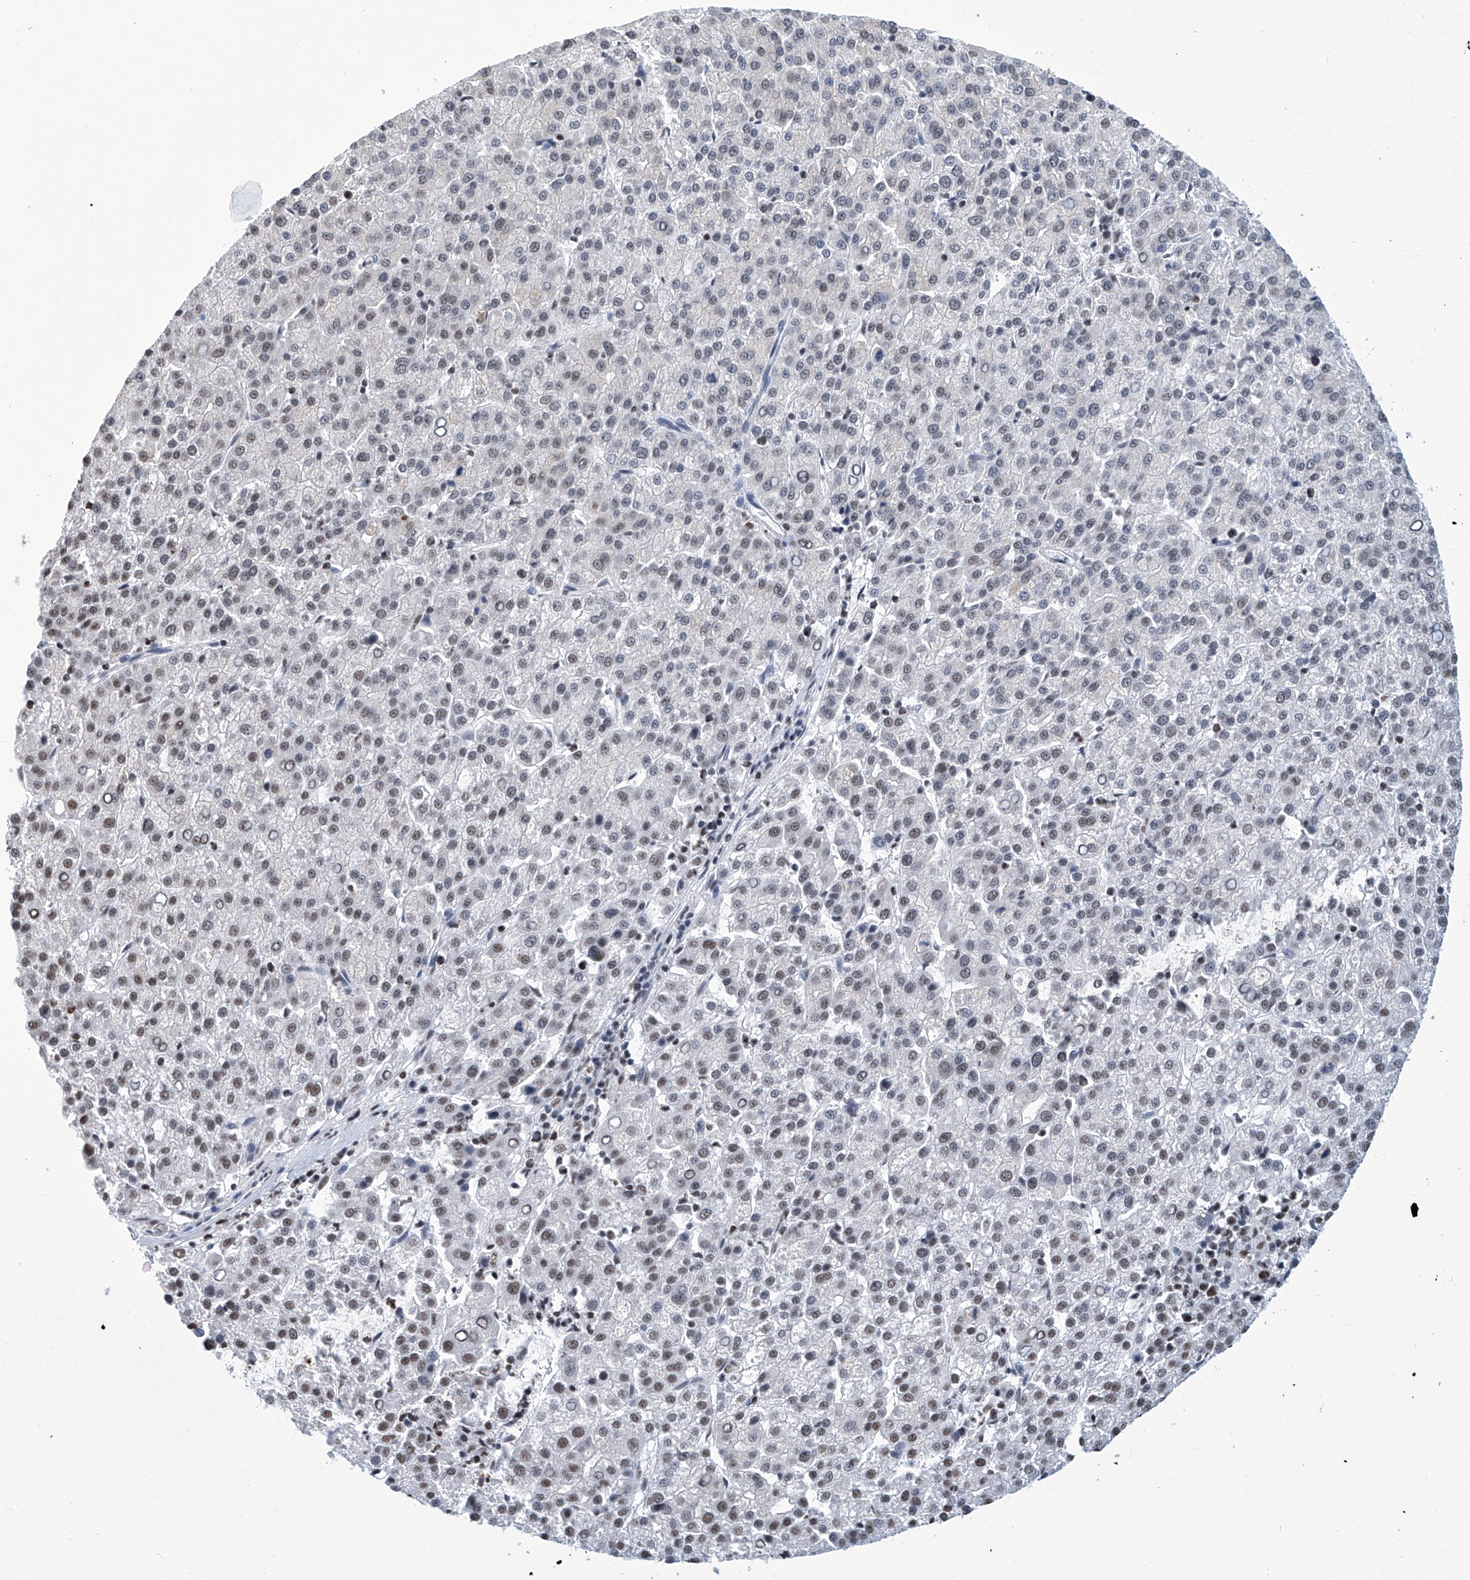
{"staining": {"intensity": "weak", "quantity": "25%-75%", "location": "nuclear"}, "tissue": "liver cancer", "cell_type": "Tumor cells", "image_type": "cancer", "snomed": [{"axis": "morphology", "description": "Carcinoma, Hepatocellular, NOS"}, {"axis": "topography", "description": "Liver"}], "caption": "An immunohistochemistry image of tumor tissue is shown. Protein staining in brown shows weak nuclear positivity in liver cancer (hepatocellular carcinoma) within tumor cells.", "gene": "SREBF2", "patient": {"sex": "female", "age": 58}}